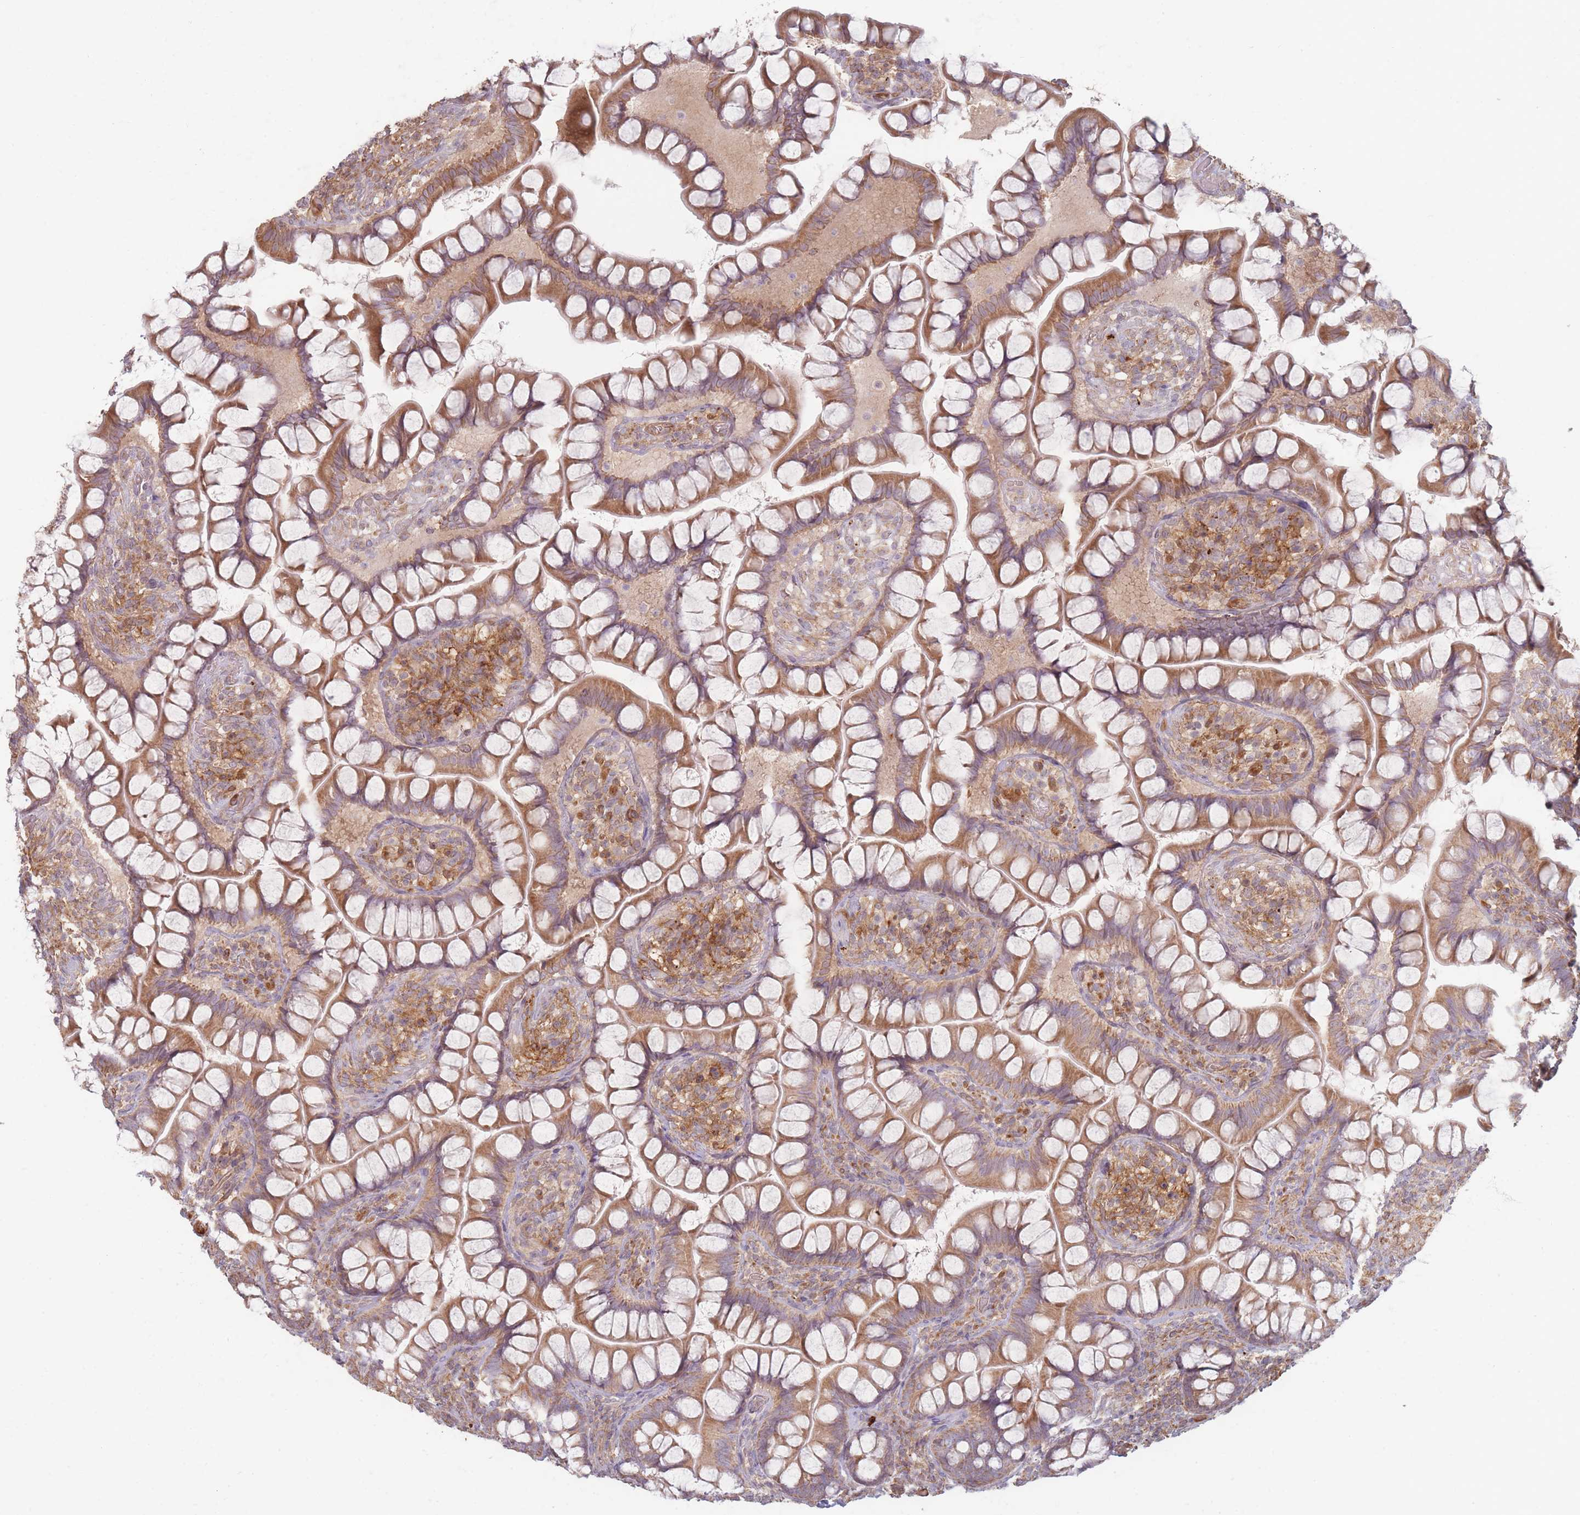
{"staining": {"intensity": "moderate", "quantity": ">75%", "location": "cytoplasmic/membranous"}, "tissue": "small intestine", "cell_type": "Glandular cells", "image_type": "normal", "snomed": [{"axis": "morphology", "description": "Normal tissue, NOS"}, {"axis": "topography", "description": "Small intestine"}], "caption": "This image shows unremarkable small intestine stained with immunohistochemistry (IHC) to label a protein in brown. The cytoplasmic/membranous of glandular cells show moderate positivity for the protein. Nuclei are counter-stained blue.", "gene": "MRPS6", "patient": {"sex": "male", "age": 70}}